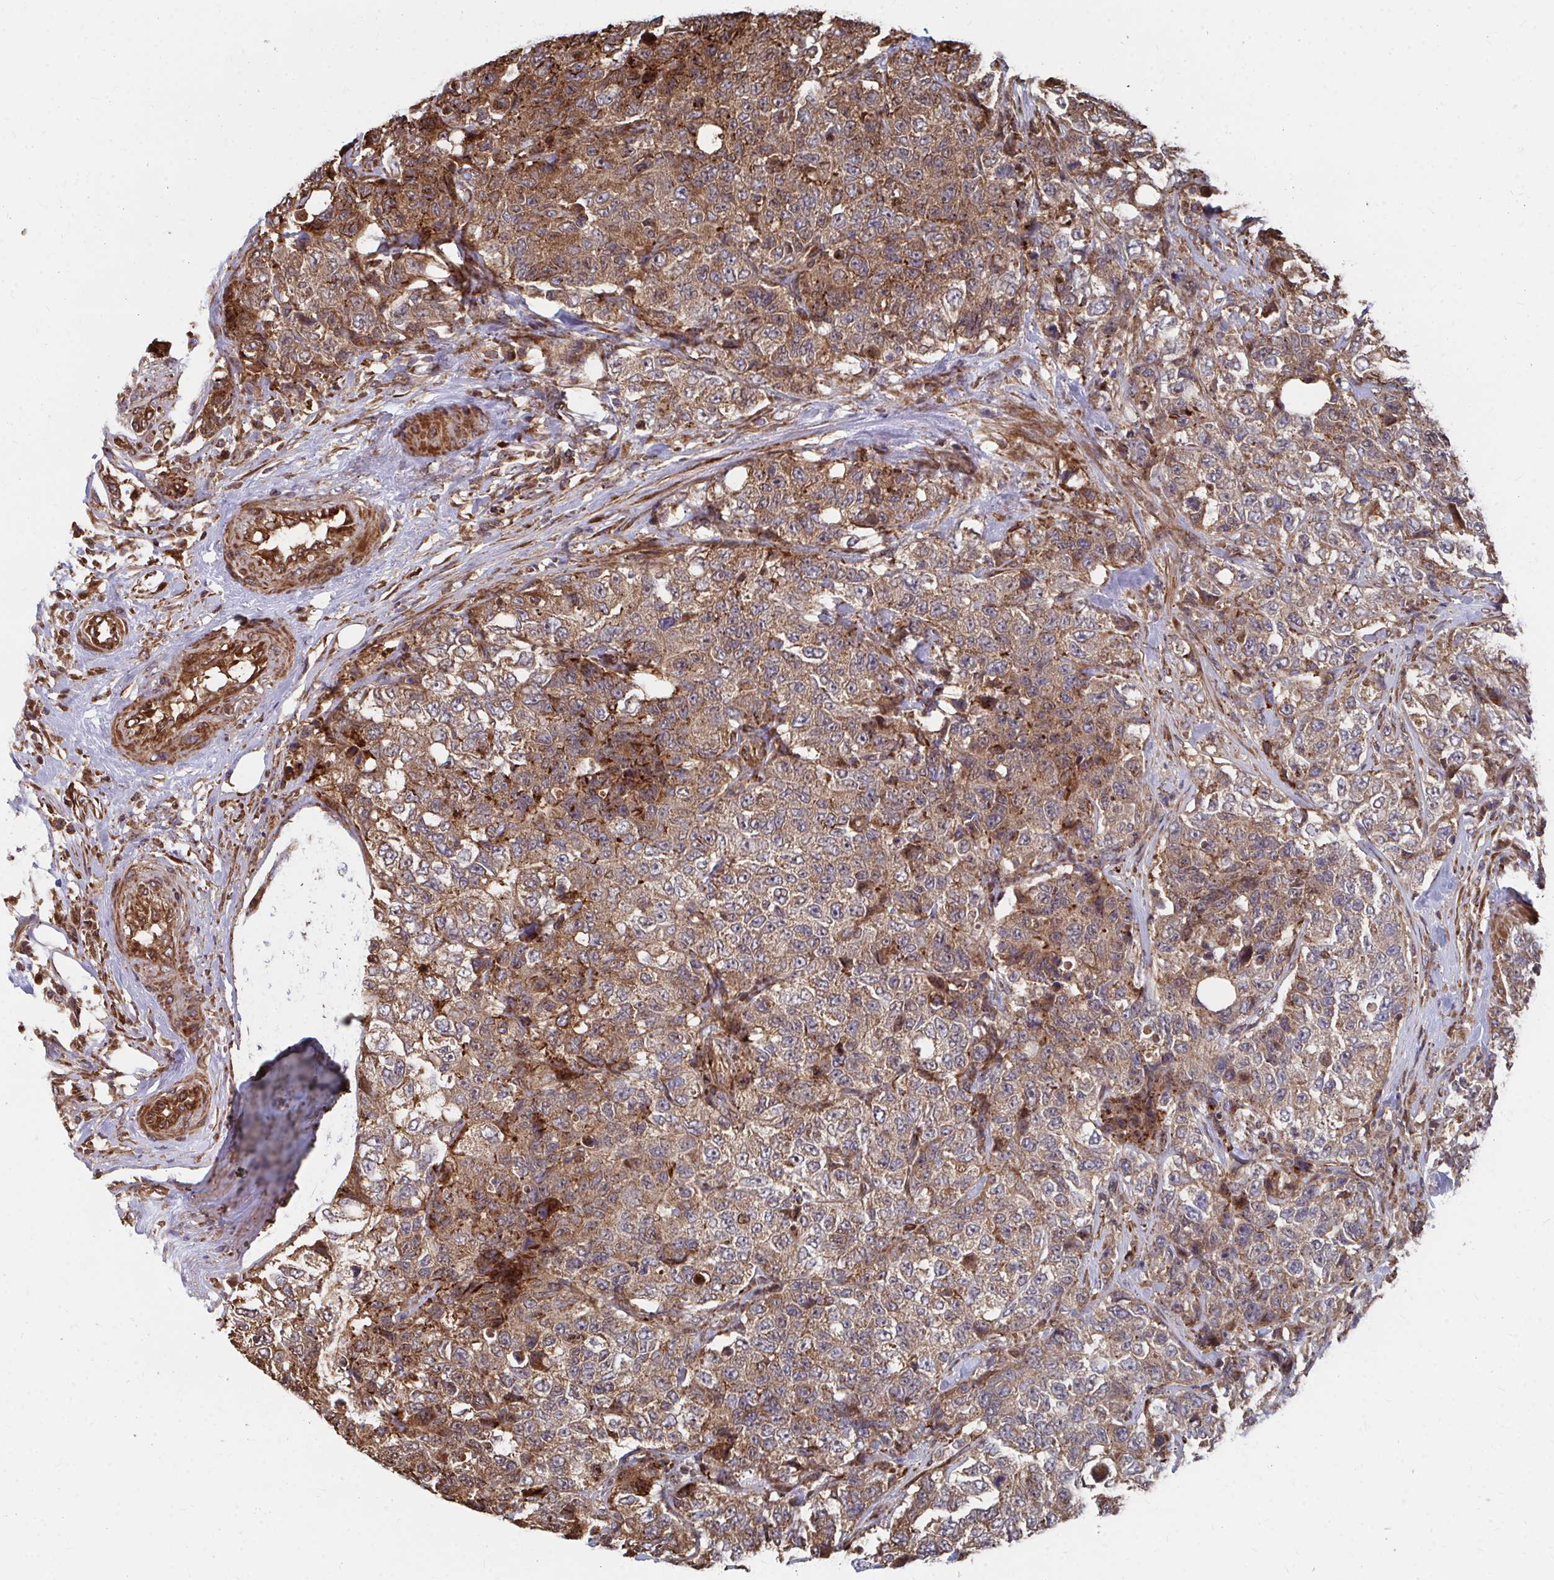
{"staining": {"intensity": "moderate", "quantity": ">75%", "location": "cytoplasmic/membranous"}, "tissue": "urothelial cancer", "cell_type": "Tumor cells", "image_type": "cancer", "snomed": [{"axis": "morphology", "description": "Urothelial carcinoma, High grade"}, {"axis": "topography", "description": "Urinary bladder"}], "caption": "Brown immunohistochemical staining in human urothelial carcinoma (high-grade) displays moderate cytoplasmic/membranous expression in about >75% of tumor cells. The staining is performed using DAB brown chromogen to label protein expression. The nuclei are counter-stained blue using hematoxylin.", "gene": "FAM89A", "patient": {"sex": "female", "age": 78}}